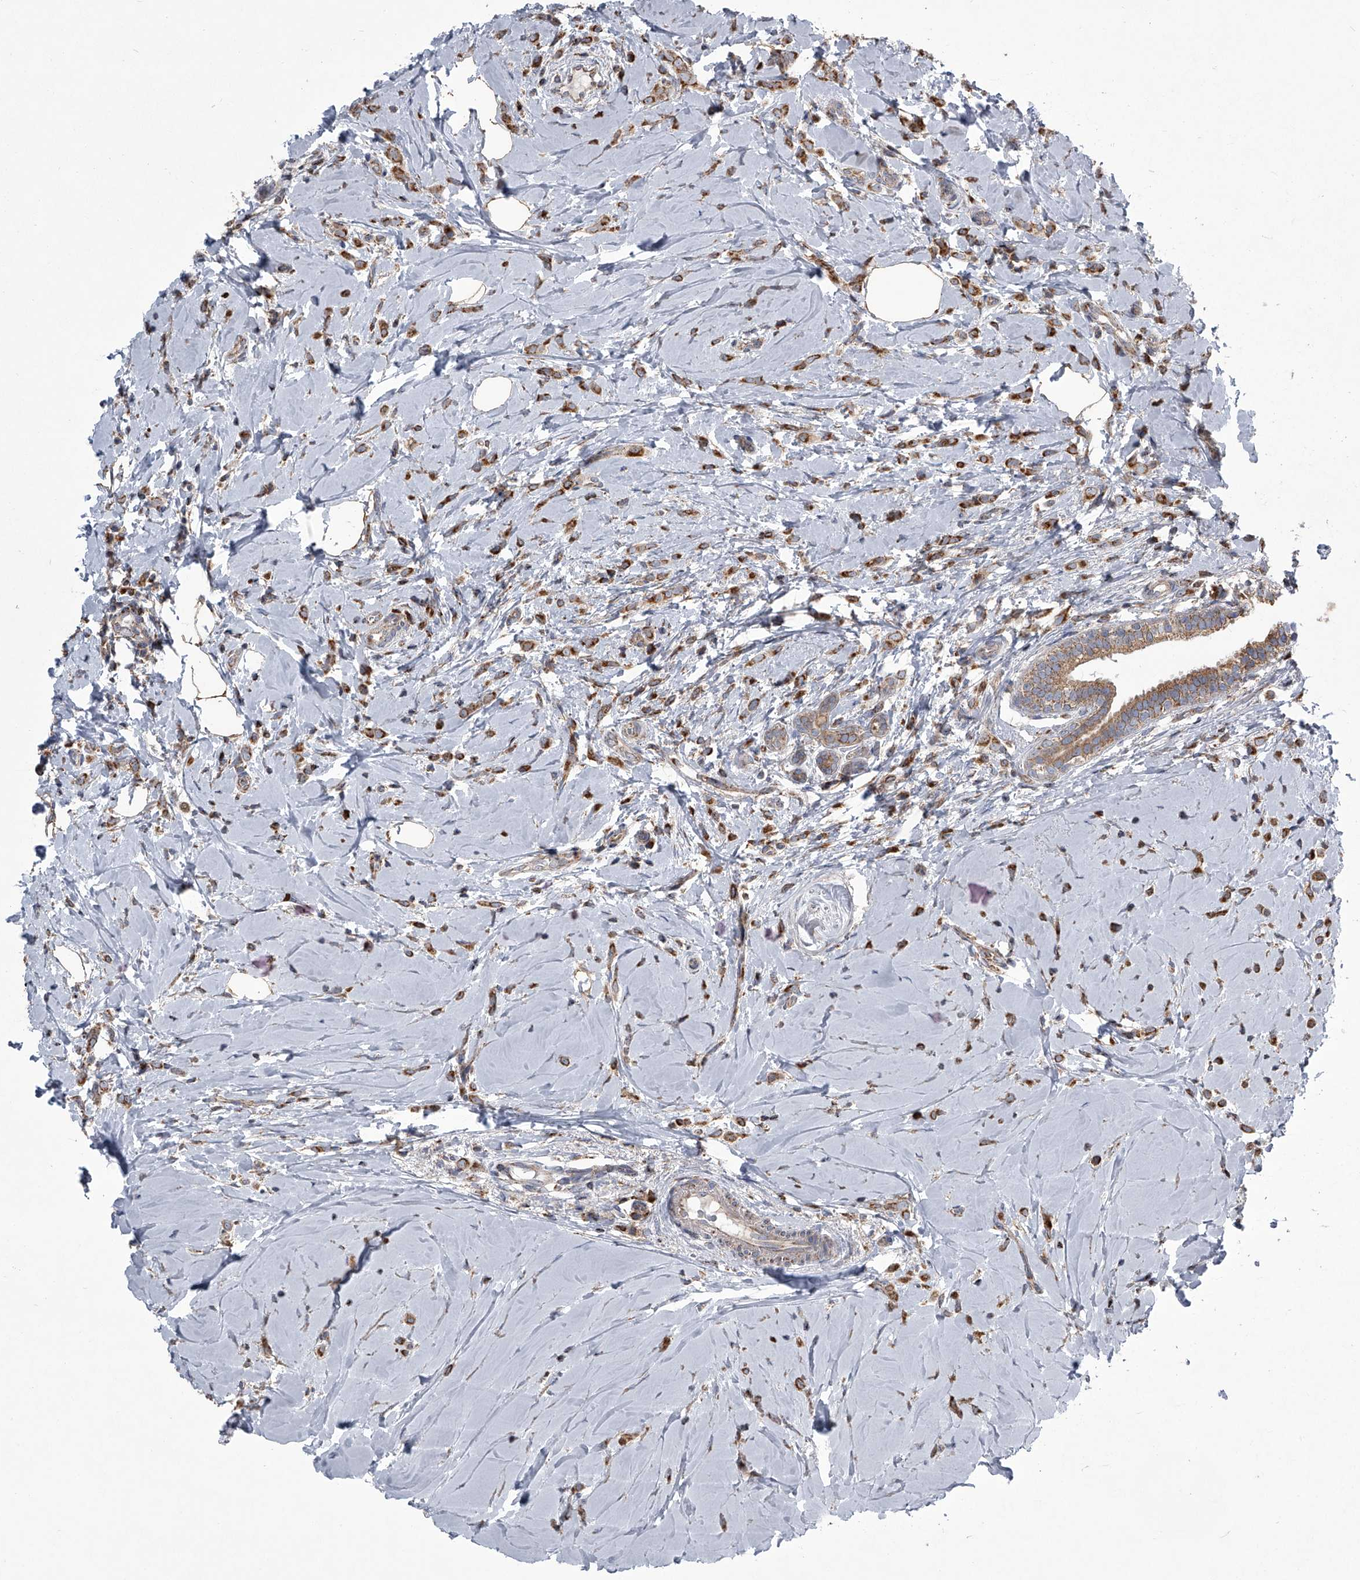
{"staining": {"intensity": "strong", "quantity": ">75%", "location": "cytoplasmic/membranous"}, "tissue": "breast cancer", "cell_type": "Tumor cells", "image_type": "cancer", "snomed": [{"axis": "morphology", "description": "Lobular carcinoma"}, {"axis": "topography", "description": "Breast"}], "caption": "Human breast cancer (lobular carcinoma) stained with a protein marker demonstrates strong staining in tumor cells.", "gene": "STRADA", "patient": {"sex": "female", "age": 47}}